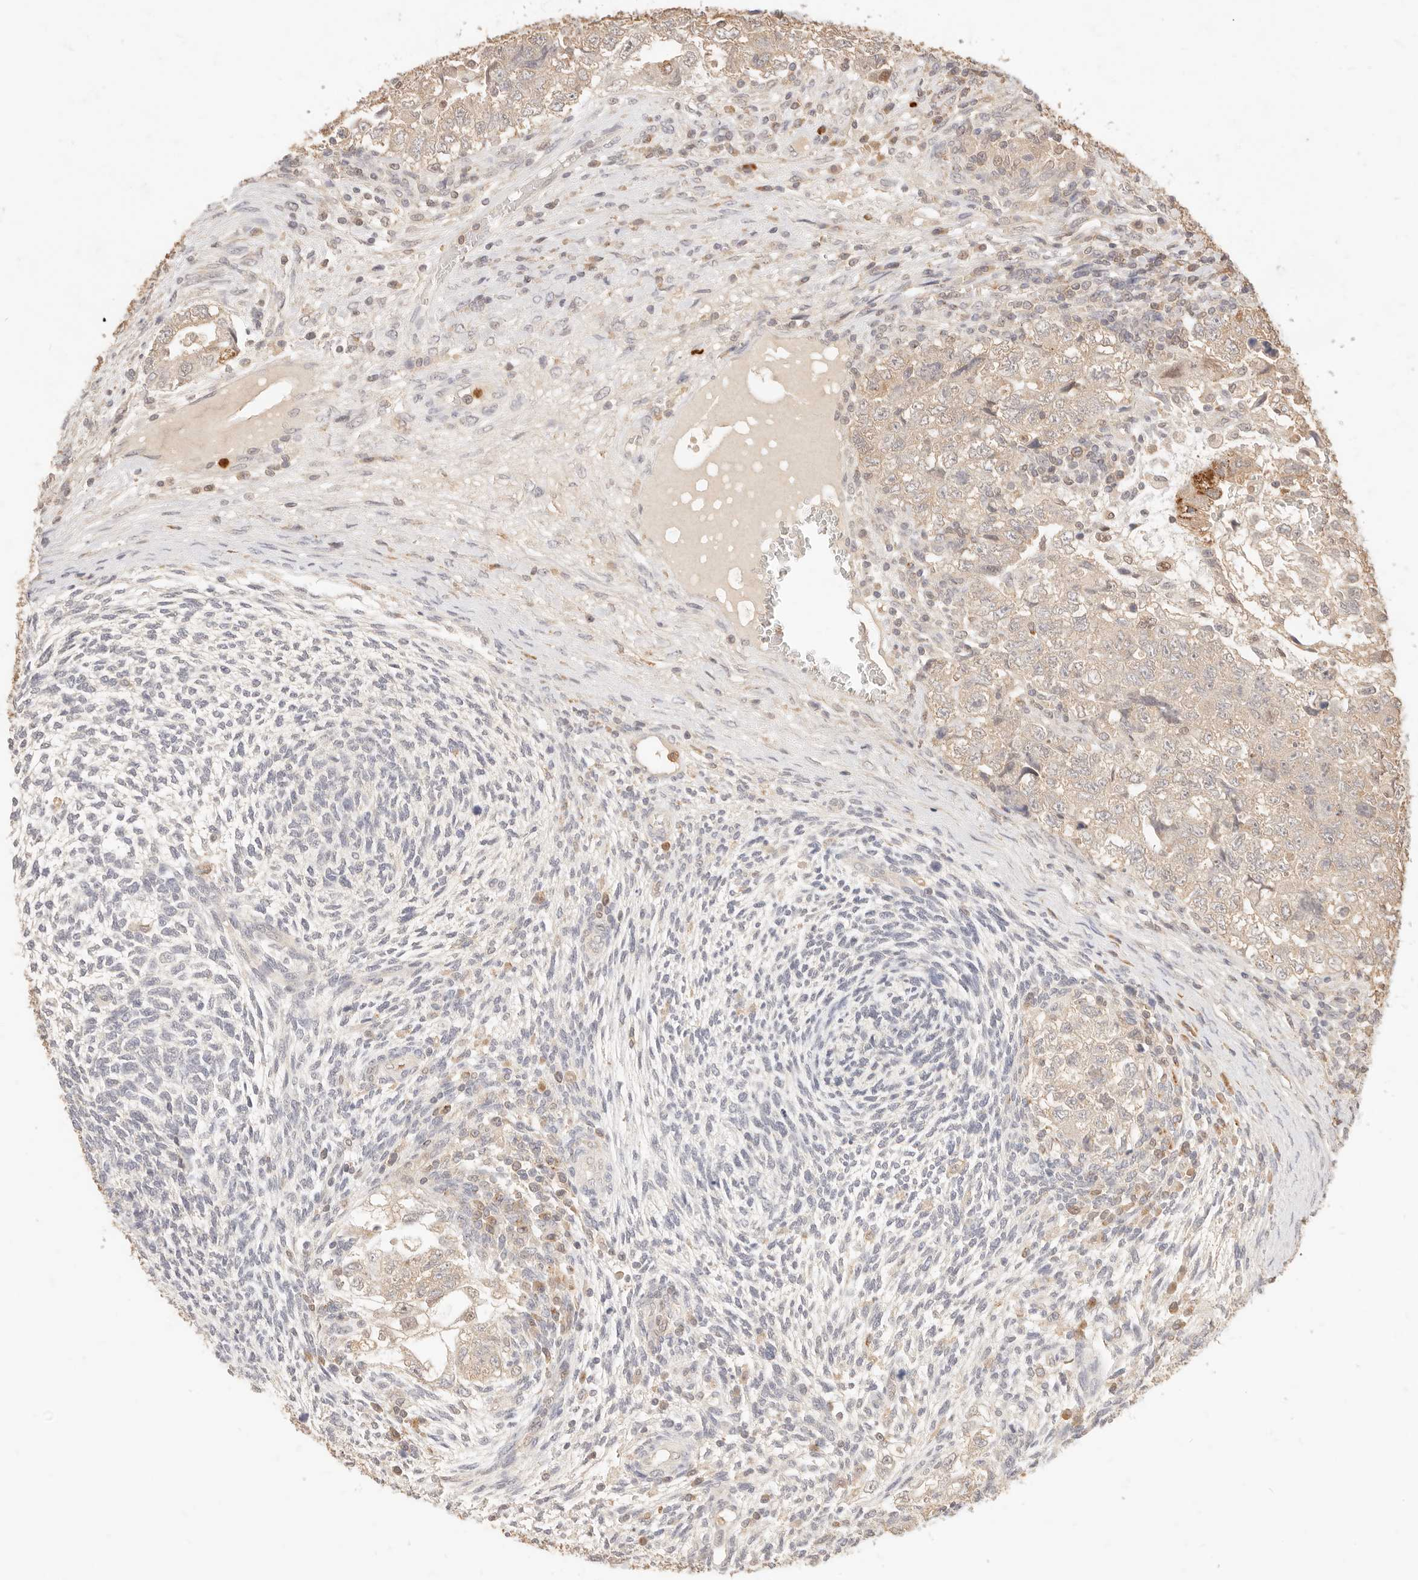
{"staining": {"intensity": "weak", "quantity": "25%-75%", "location": "cytoplasmic/membranous"}, "tissue": "testis cancer", "cell_type": "Tumor cells", "image_type": "cancer", "snomed": [{"axis": "morphology", "description": "Carcinoma, Embryonal, NOS"}, {"axis": "topography", "description": "Testis"}], "caption": "Testis embryonal carcinoma stained with a protein marker displays weak staining in tumor cells.", "gene": "TMTC2", "patient": {"sex": "male", "age": 37}}